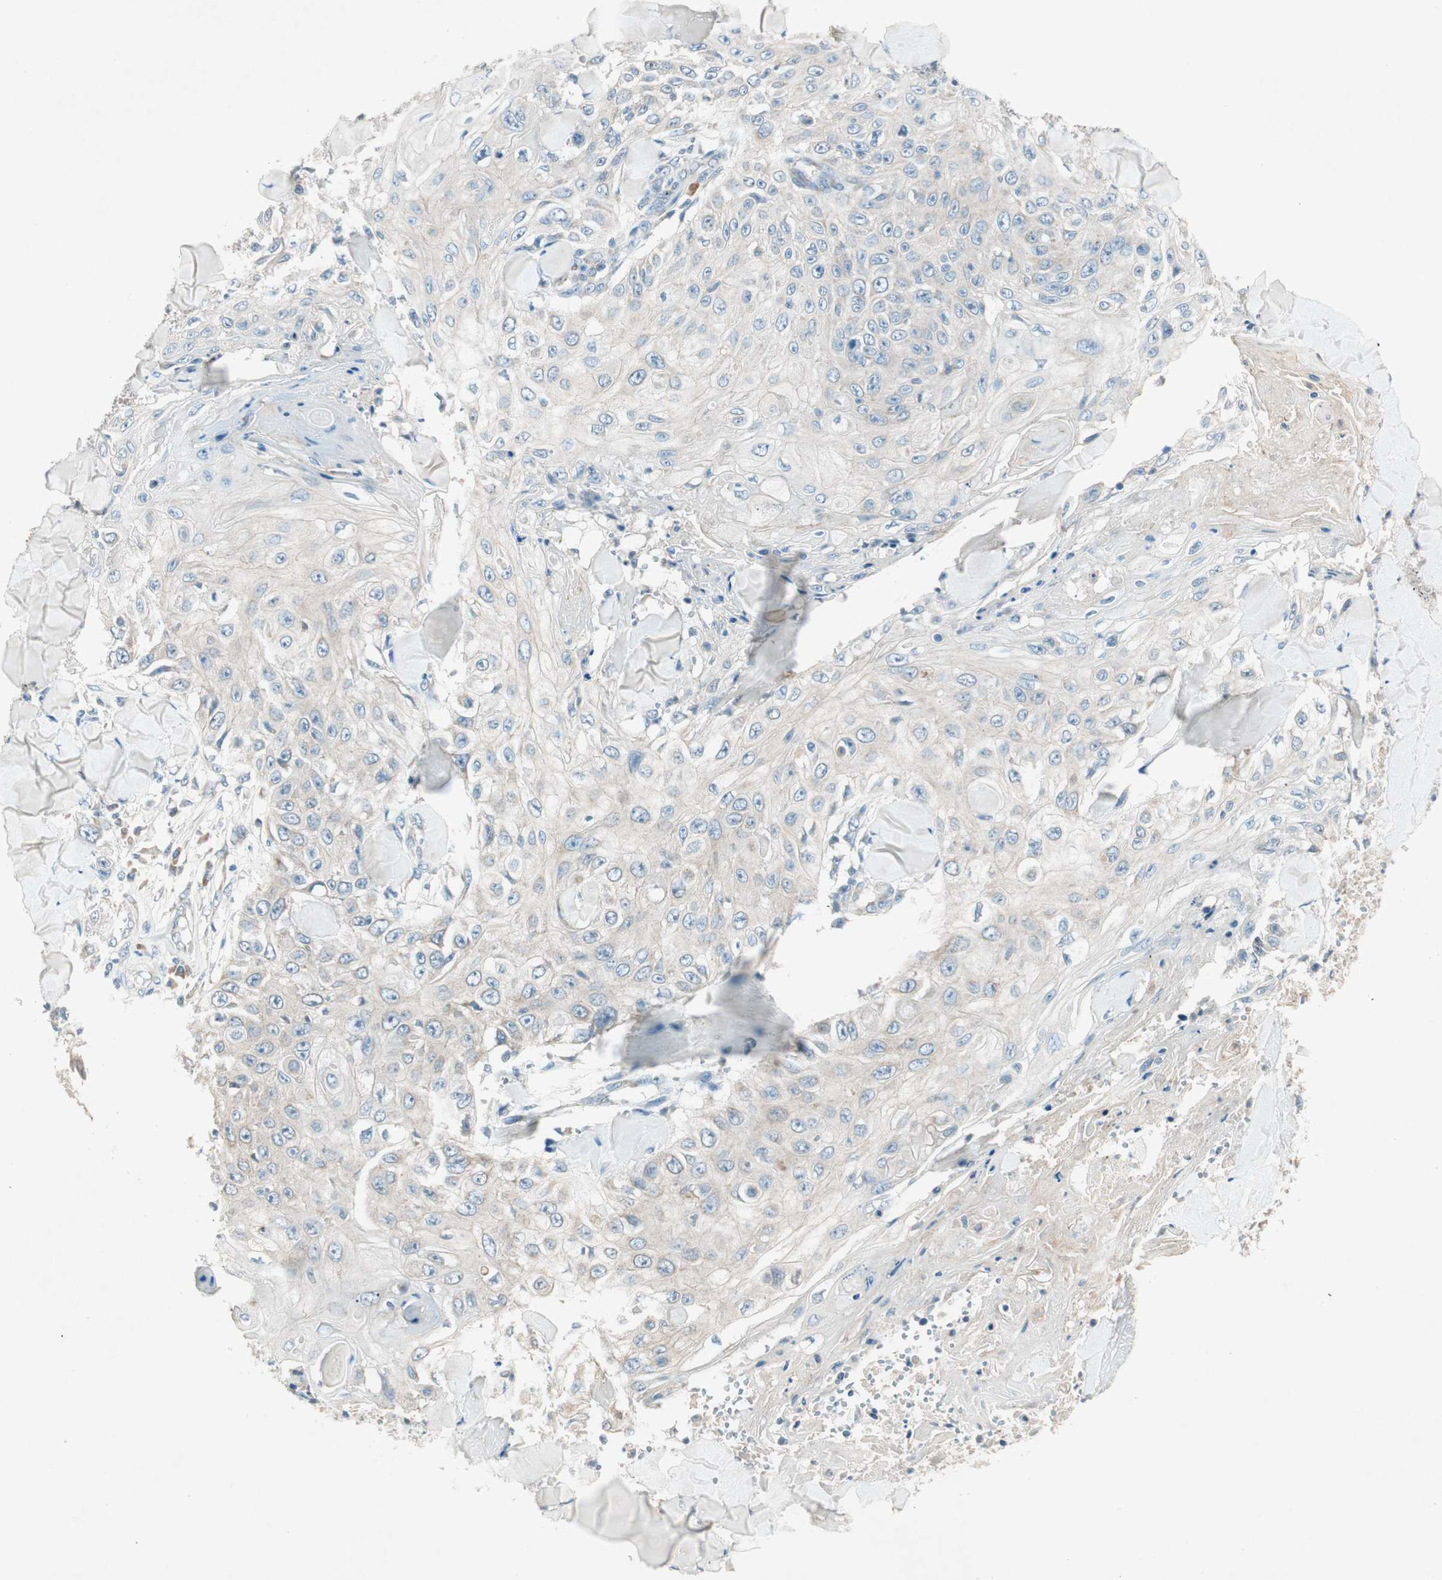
{"staining": {"intensity": "negative", "quantity": "none", "location": "none"}, "tissue": "skin cancer", "cell_type": "Tumor cells", "image_type": "cancer", "snomed": [{"axis": "morphology", "description": "Squamous cell carcinoma, NOS"}, {"axis": "topography", "description": "Skin"}], "caption": "Immunohistochemical staining of skin cancer (squamous cell carcinoma) demonstrates no significant positivity in tumor cells. (DAB immunohistochemistry, high magnification).", "gene": "NKAIN1", "patient": {"sex": "male", "age": 86}}